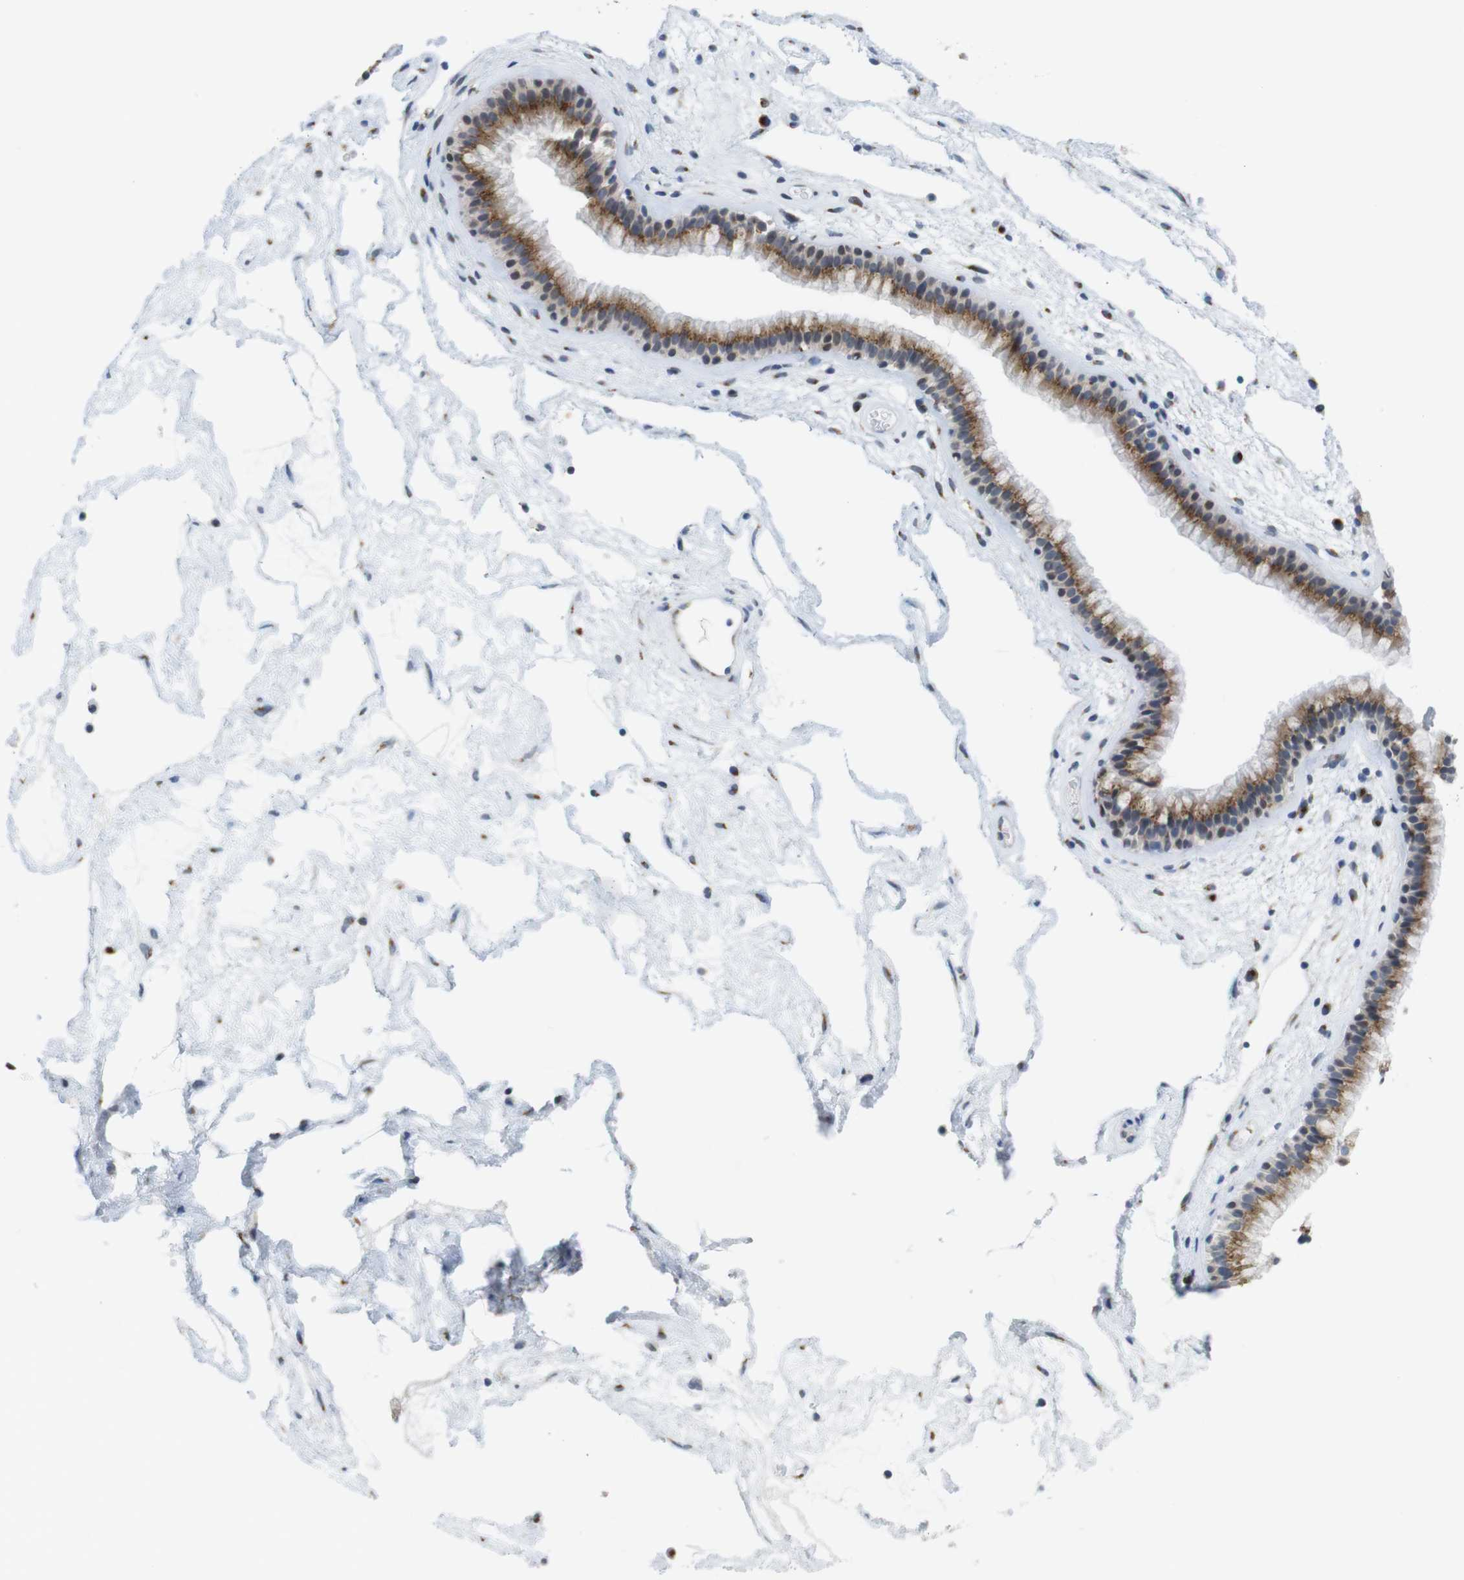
{"staining": {"intensity": "strong", "quantity": ">75%", "location": "cytoplasmic/membranous"}, "tissue": "nasopharynx", "cell_type": "Respiratory epithelial cells", "image_type": "normal", "snomed": [{"axis": "morphology", "description": "Normal tissue, NOS"}, {"axis": "morphology", "description": "Inflammation, NOS"}, {"axis": "topography", "description": "Nasopharynx"}], "caption": "Nasopharynx stained with a brown dye exhibits strong cytoplasmic/membranous positive positivity in approximately >75% of respiratory epithelial cells.", "gene": "ERGIC3", "patient": {"sex": "male", "age": 48}}